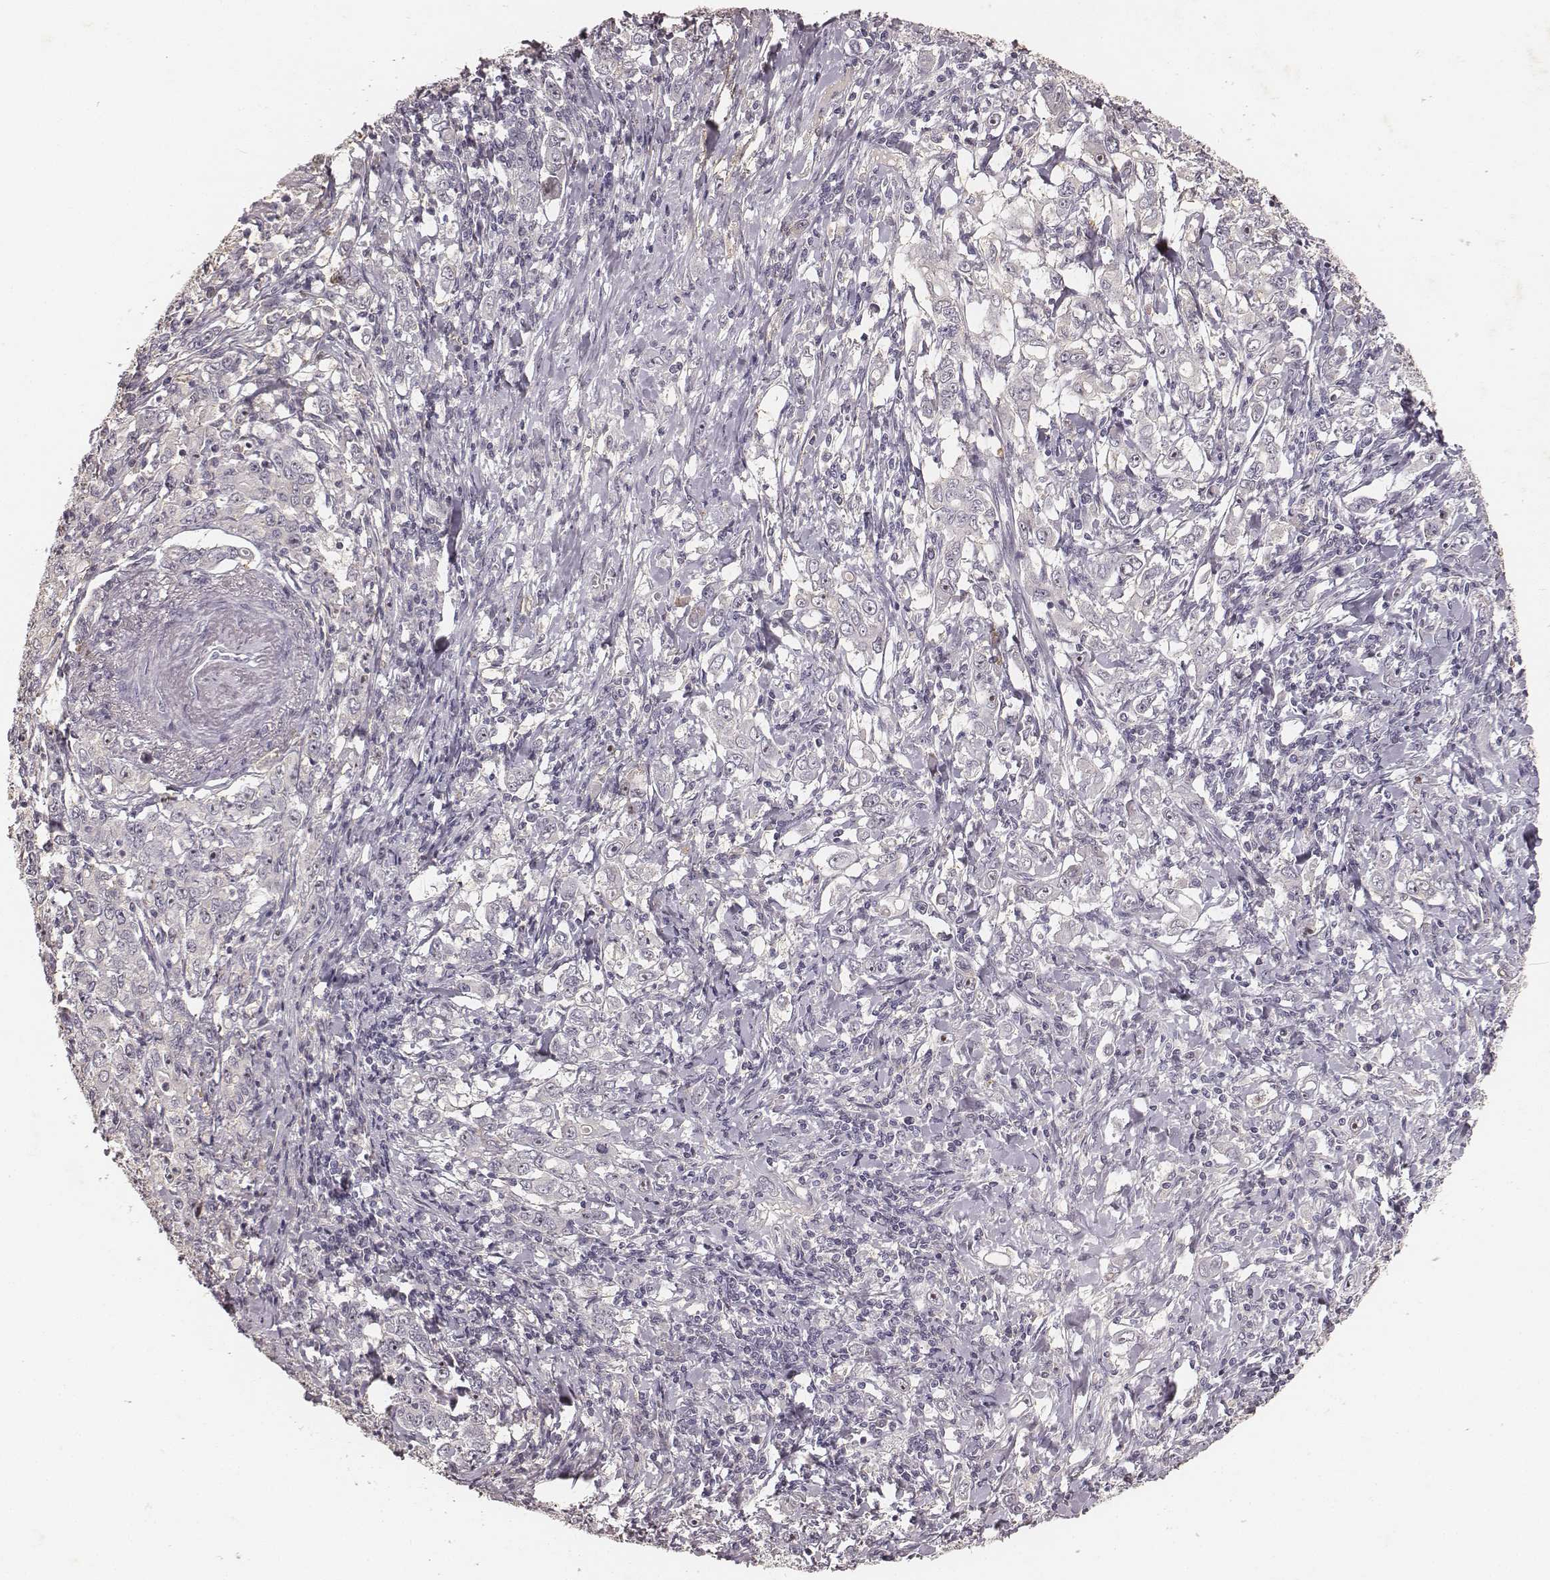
{"staining": {"intensity": "negative", "quantity": "none", "location": "none"}, "tissue": "stomach cancer", "cell_type": "Tumor cells", "image_type": "cancer", "snomed": [{"axis": "morphology", "description": "Adenocarcinoma, NOS"}, {"axis": "topography", "description": "Stomach, lower"}], "caption": "IHC of stomach adenocarcinoma shows no positivity in tumor cells. (DAB immunohistochemistry, high magnification).", "gene": "MADCAM1", "patient": {"sex": "female", "age": 72}}